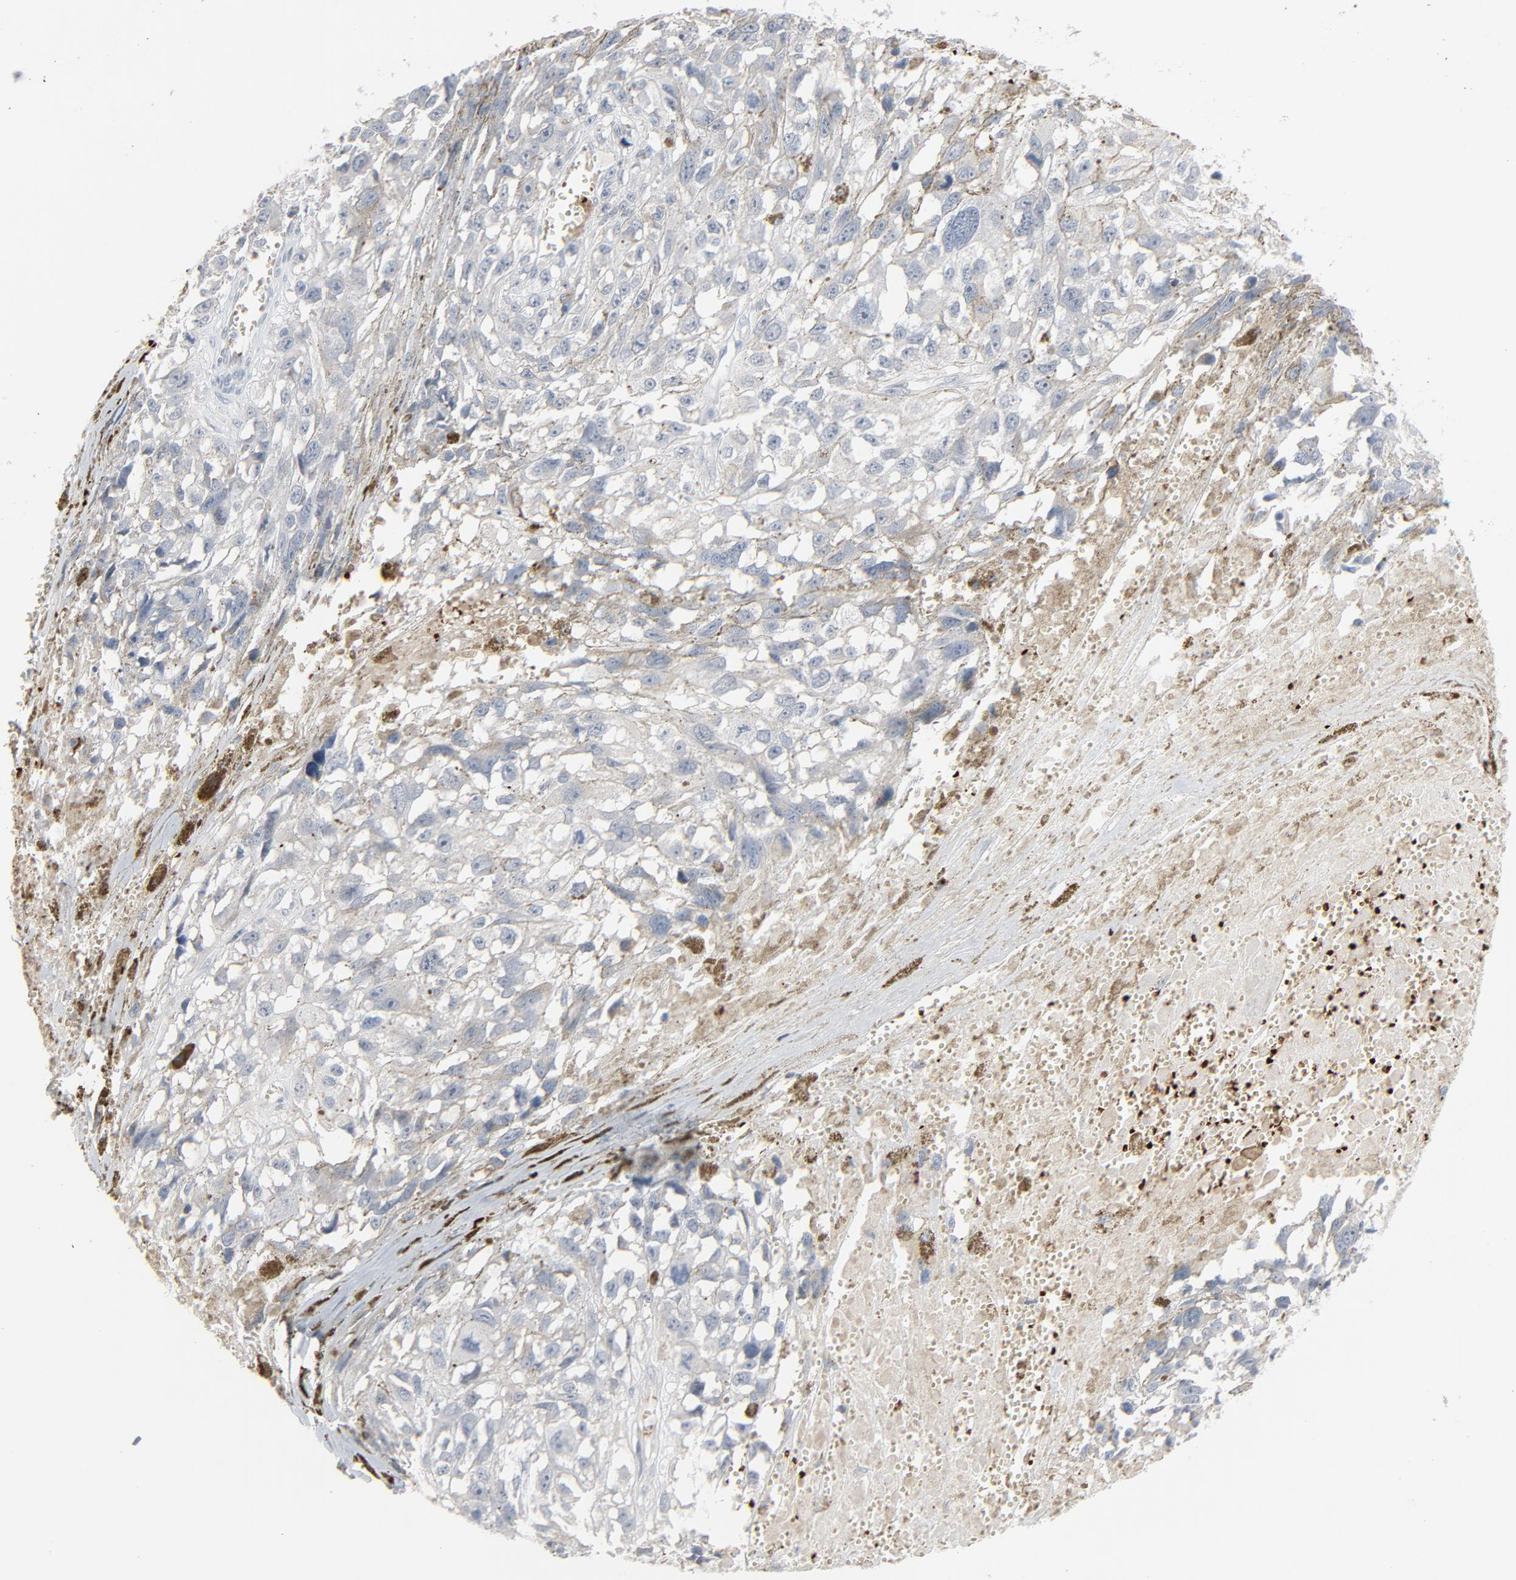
{"staining": {"intensity": "weak", "quantity": ">75%", "location": "cytoplasmic/membranous"}, "tissue": "melanoma", "cell_type": "Tumor cells", "image_type": "cancer", "snomed": [{"axis": "morphology", "description": "Malignant melanoma, Metastatic site"}, {"axis": "topography", "description": "Lymph node"}], "caption": "The immunohistochemical stain highlights weak cytoplasmic/membranous positivity in tumor cells of melanoma tissue. Immunohistochemistry stains the protein in brown and the nuclei are stained blue.", "gene": "SAGE1", "patient": {"sex": "male", "age": 59}}